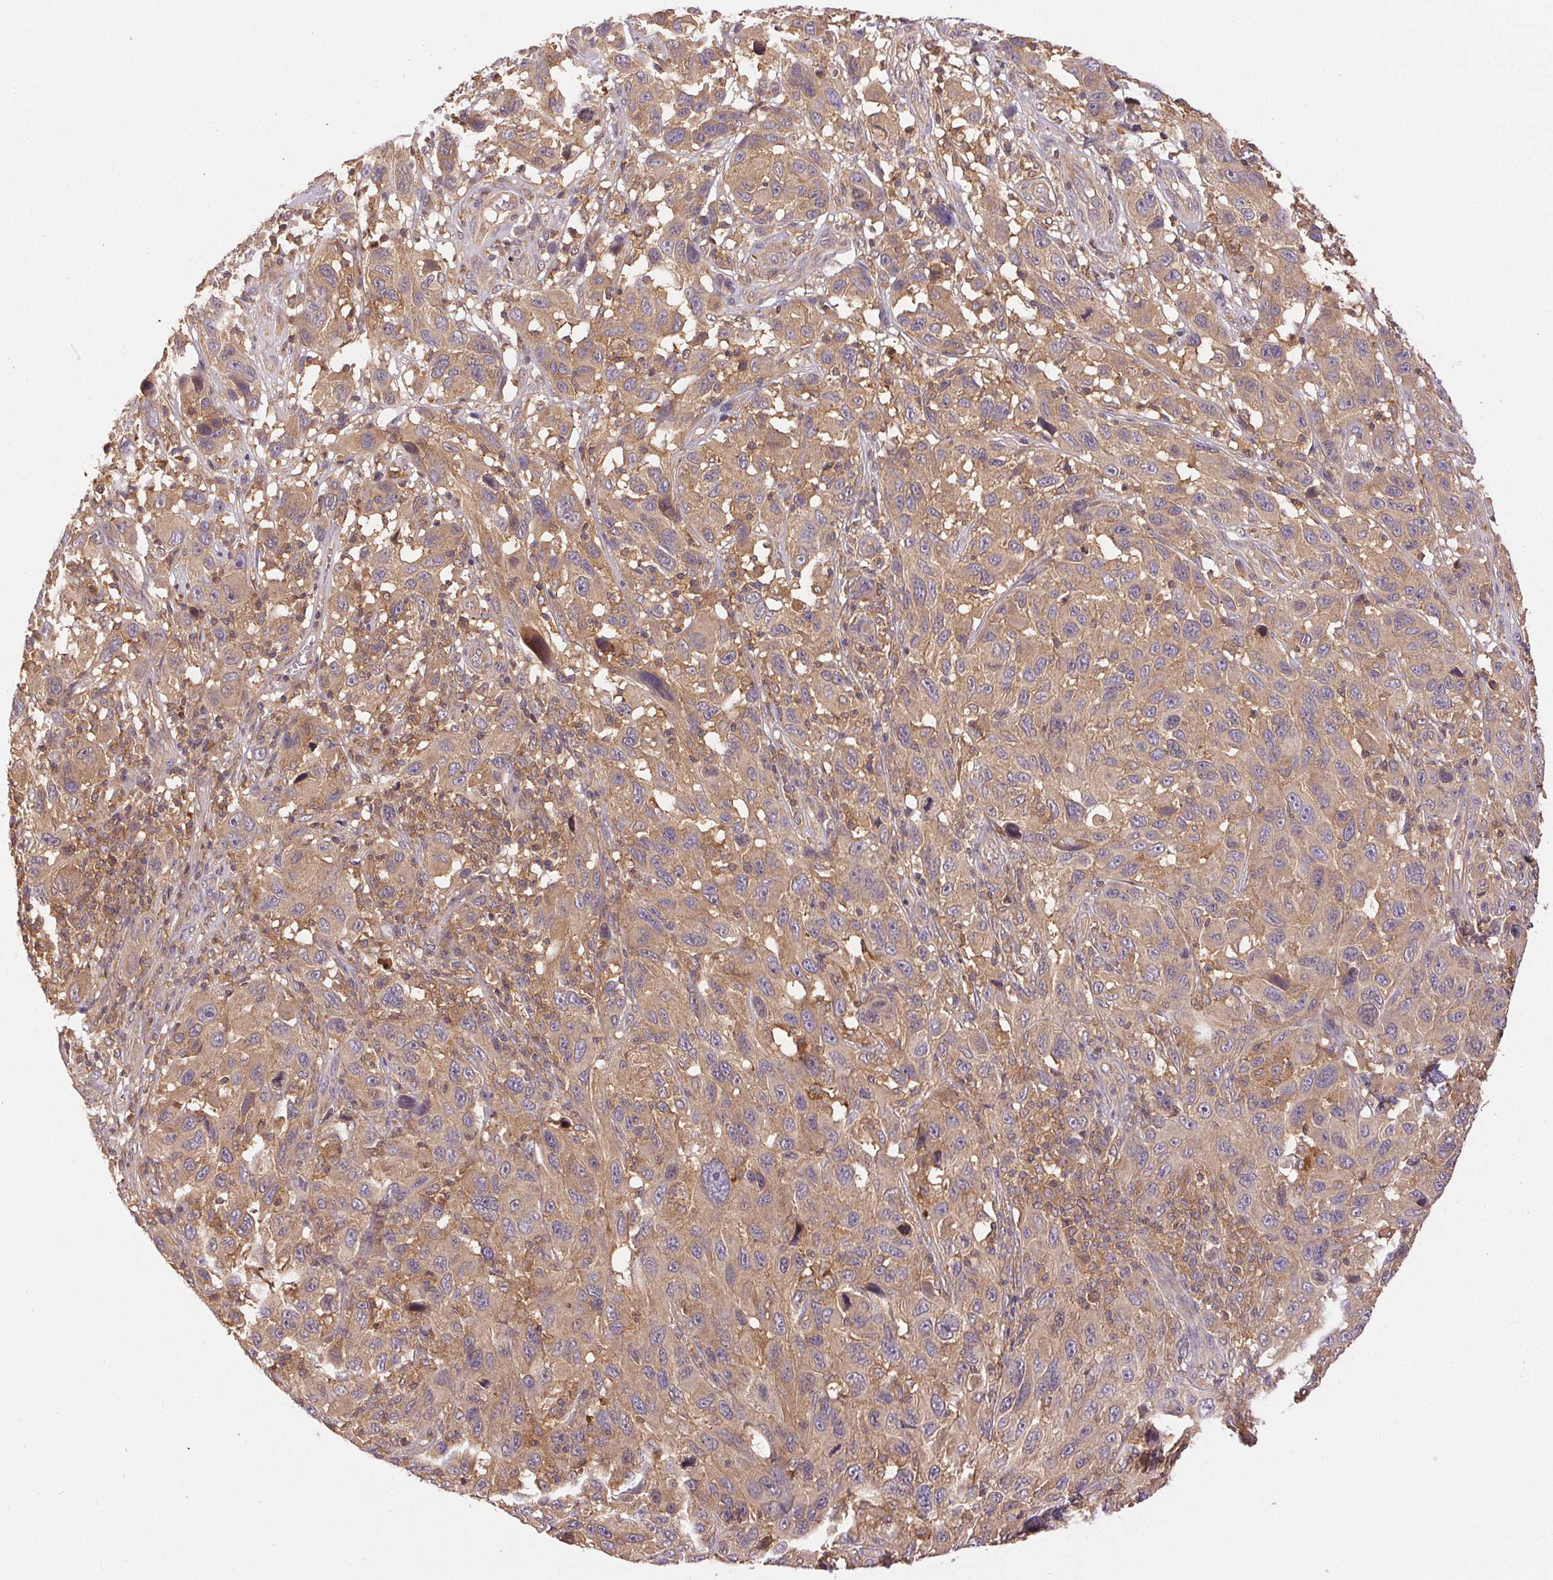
{"staining": {"intensity": "weak", "quantity": "25%-75%", "location": "cytoplasmic/membranous"}, "tissue": "melanoma", "cell_type": "Tumor cells", "image_type": "cancer", "snomed": [{"axis": "morphology", "description": "Malignant melanoma, NOS"}, {"axis": "topography", "description": "Skin"}], "caption": "Immunohistochemistry (IHC) of human melanoma shows low levels of weak cytoplasmic/membranous staining in approximately 25%-75% of tumor cells.", "gene": "GDI2", "patient": {"sex": "male", "age": 53}}